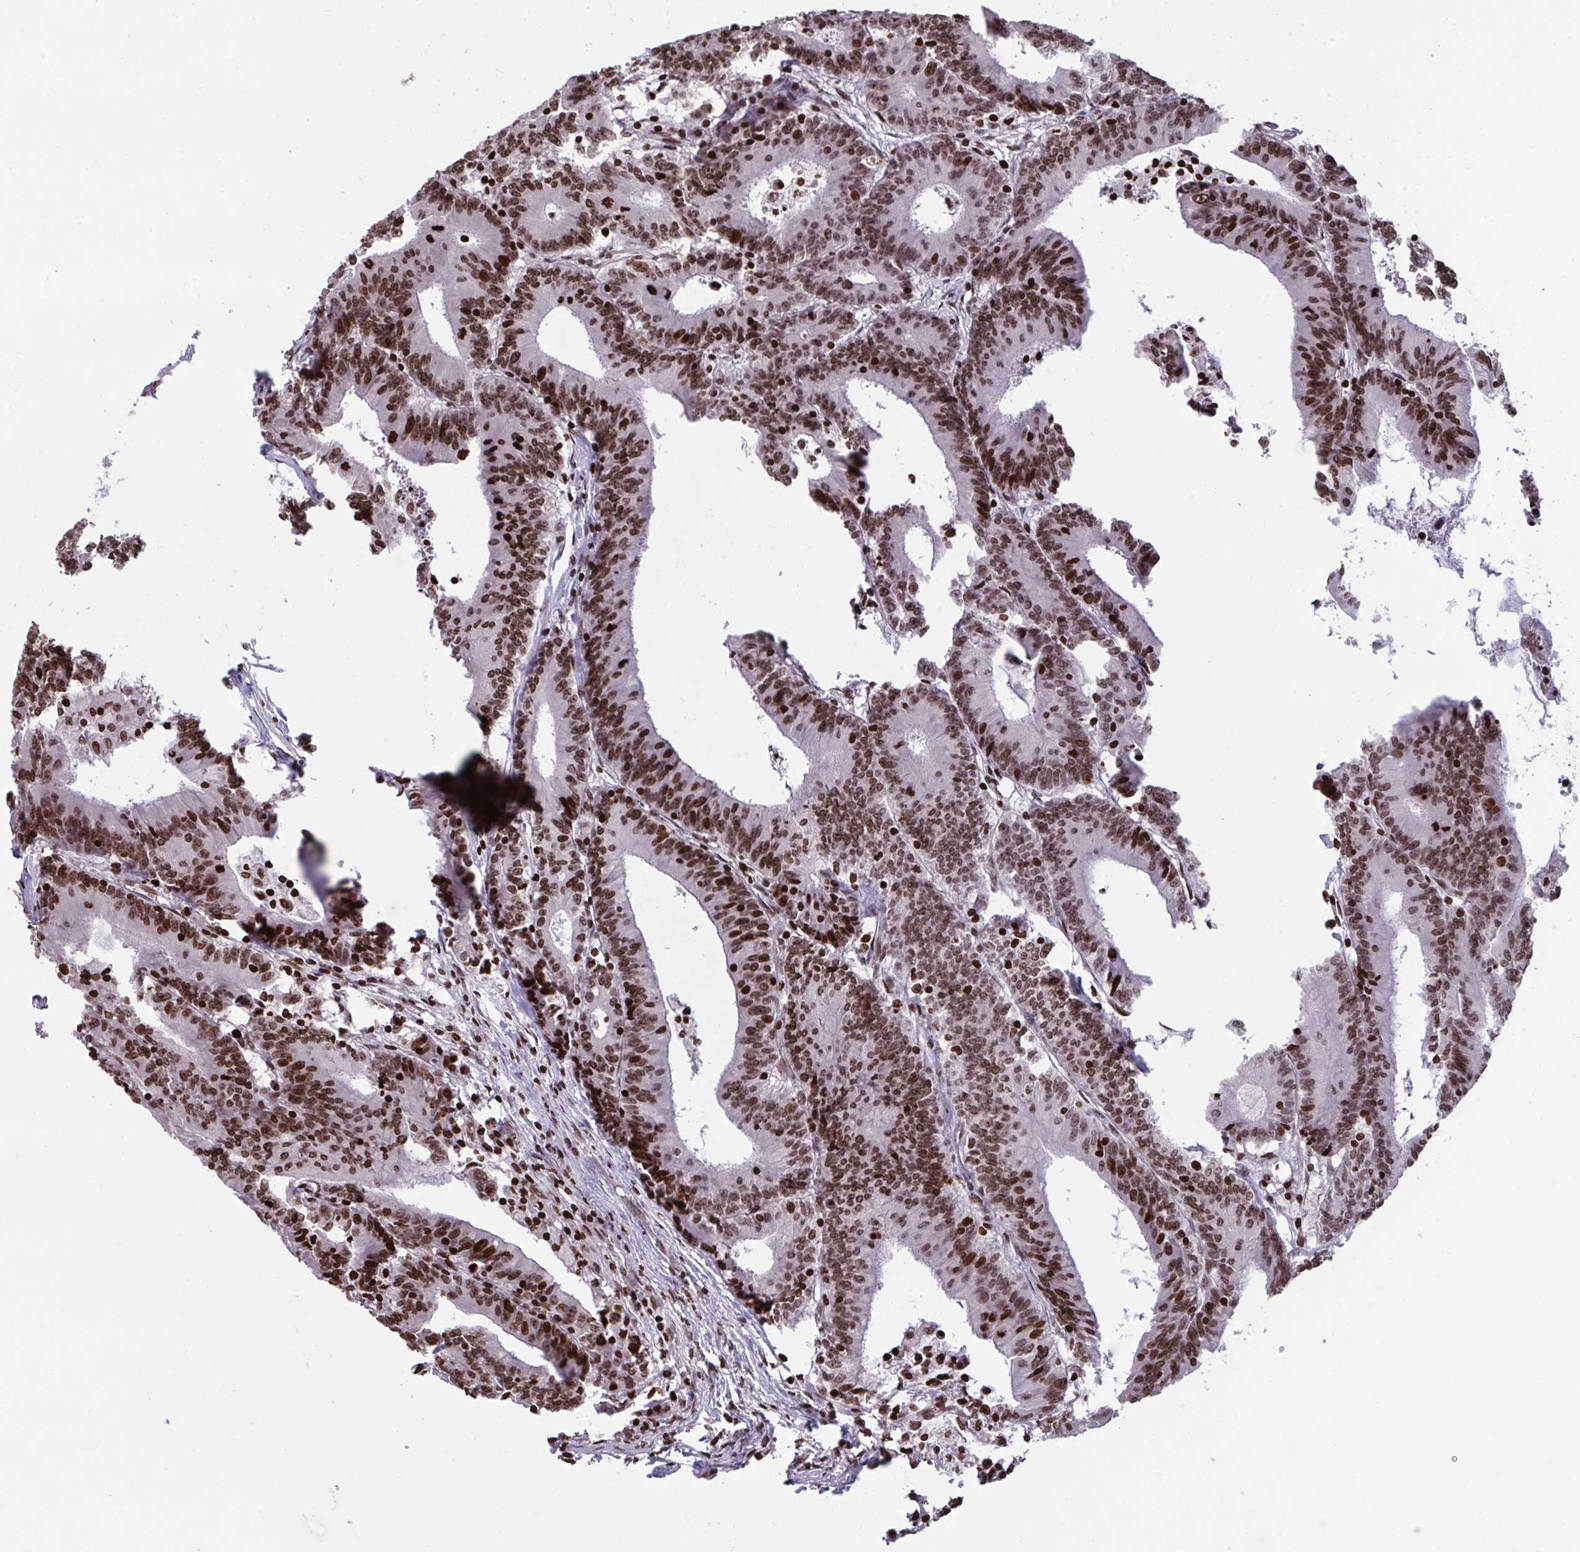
{"staining": {"intensity": "moderate", "quantity": ">75%", "location": "nuclear"}, "tissue": "colorectal cancer", "cell_type": "Tumor cells", "image_type": "cancer", "snomed": [{"axis": "morphology", "description": "Adenocarcinoma, NOS"}, {"axis": "topography", "description": "Colon"}], "caption": "DAB immunohistochemical staining of human colorectal adenocarcinoma displays moderate nuclear protein positivity in approximately >75% of tumor cells.", "gene": "NIP7", "patient": {"sex": "female", "age": 78}}